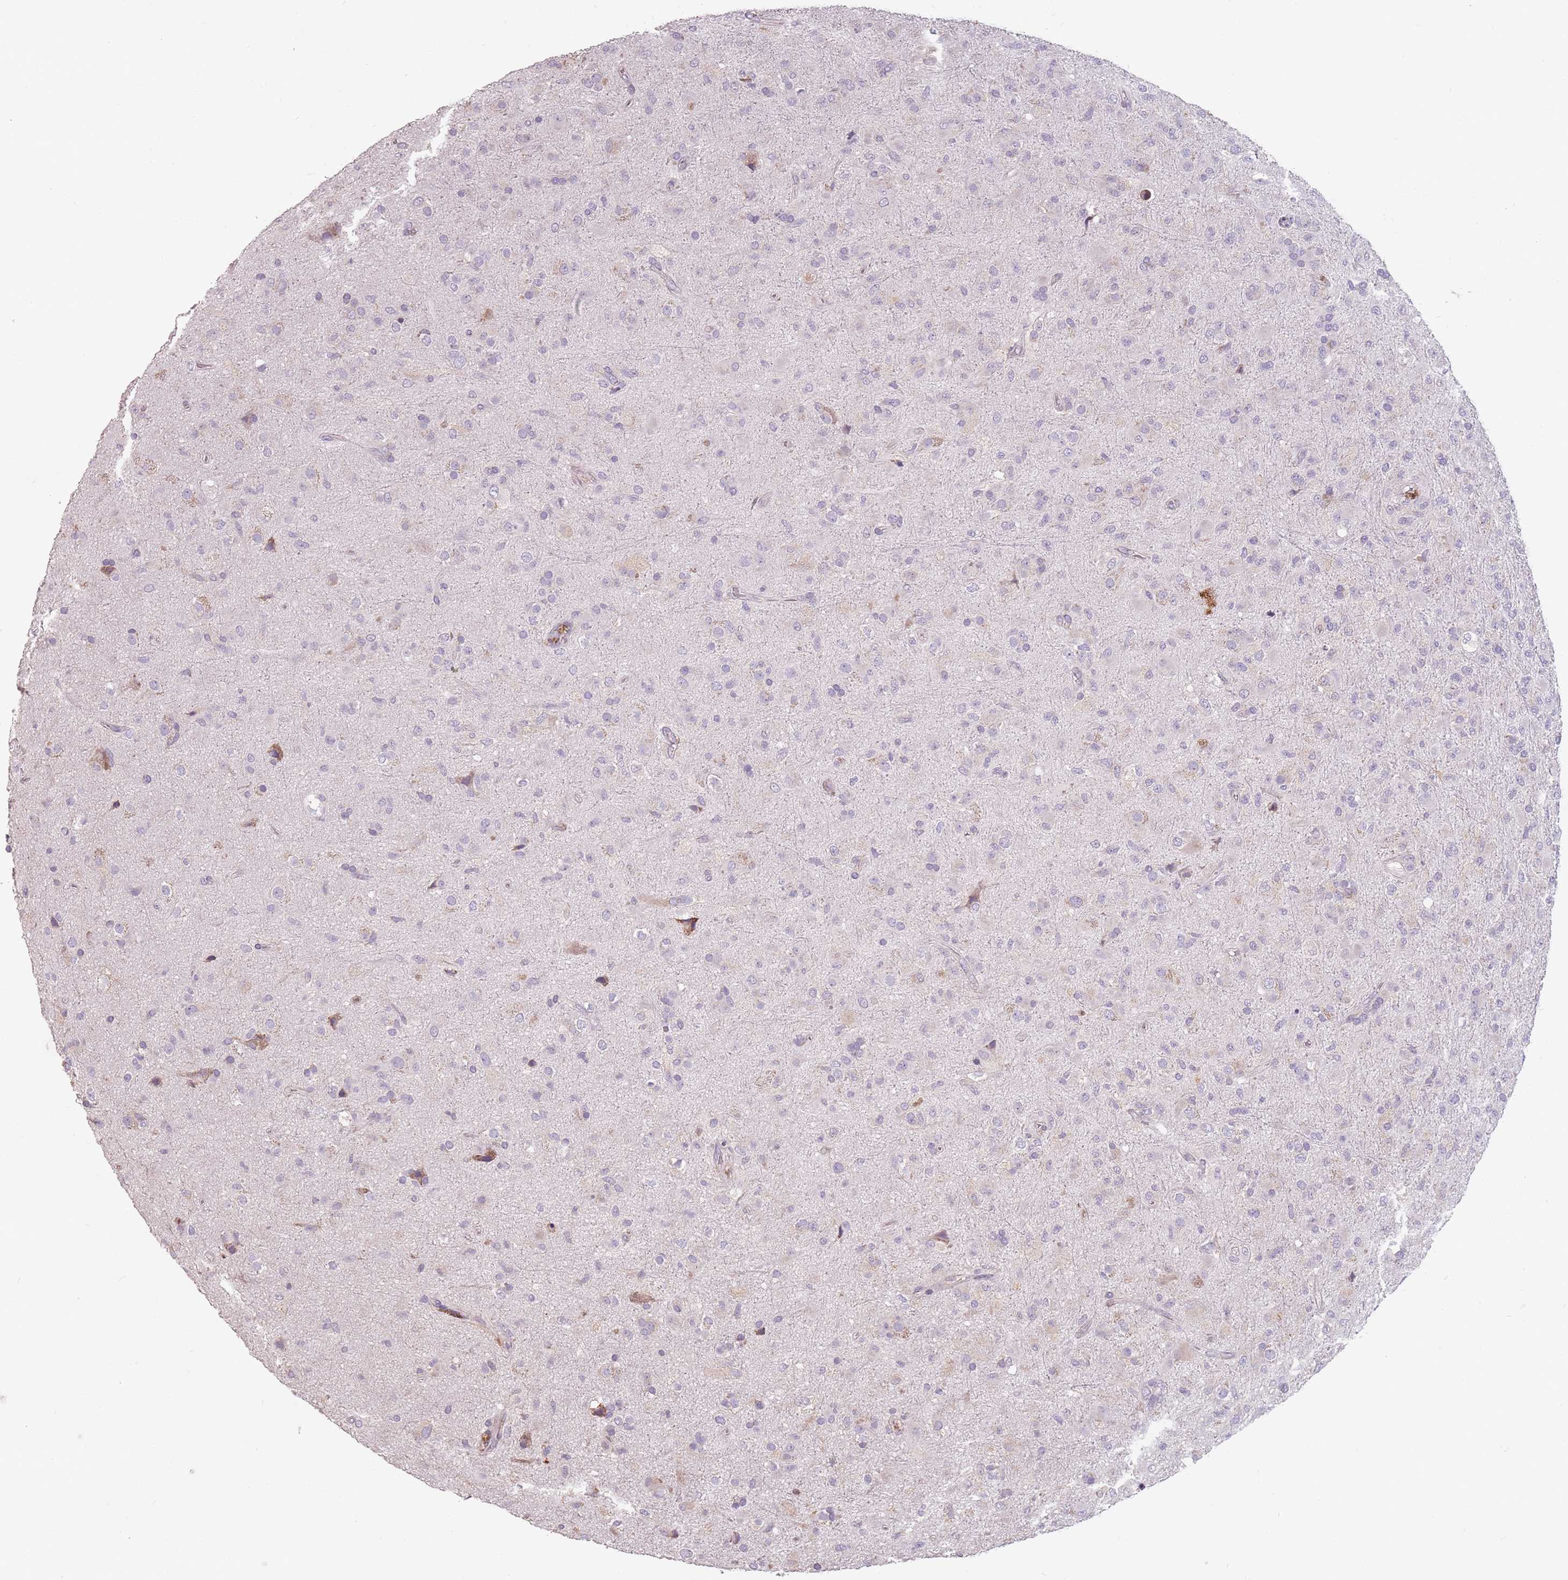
{"staining": {"intensity": "negative", "quantity": "none", "location": "none"}, "tissue": "glioma", "cell_type": "Tumor cells", "image_type": "cancer", "snomed": [{"axis": "morphology", "description": "Glioma, malignant, Low grade"}, {"axis": "topography", "description": "Brain"}], "caption": "Tumor cells are negative for protein expression in human malignant glioma (low-grade).", "gene": "RPS9", "patient": {"sex": "male", "age": 65}}